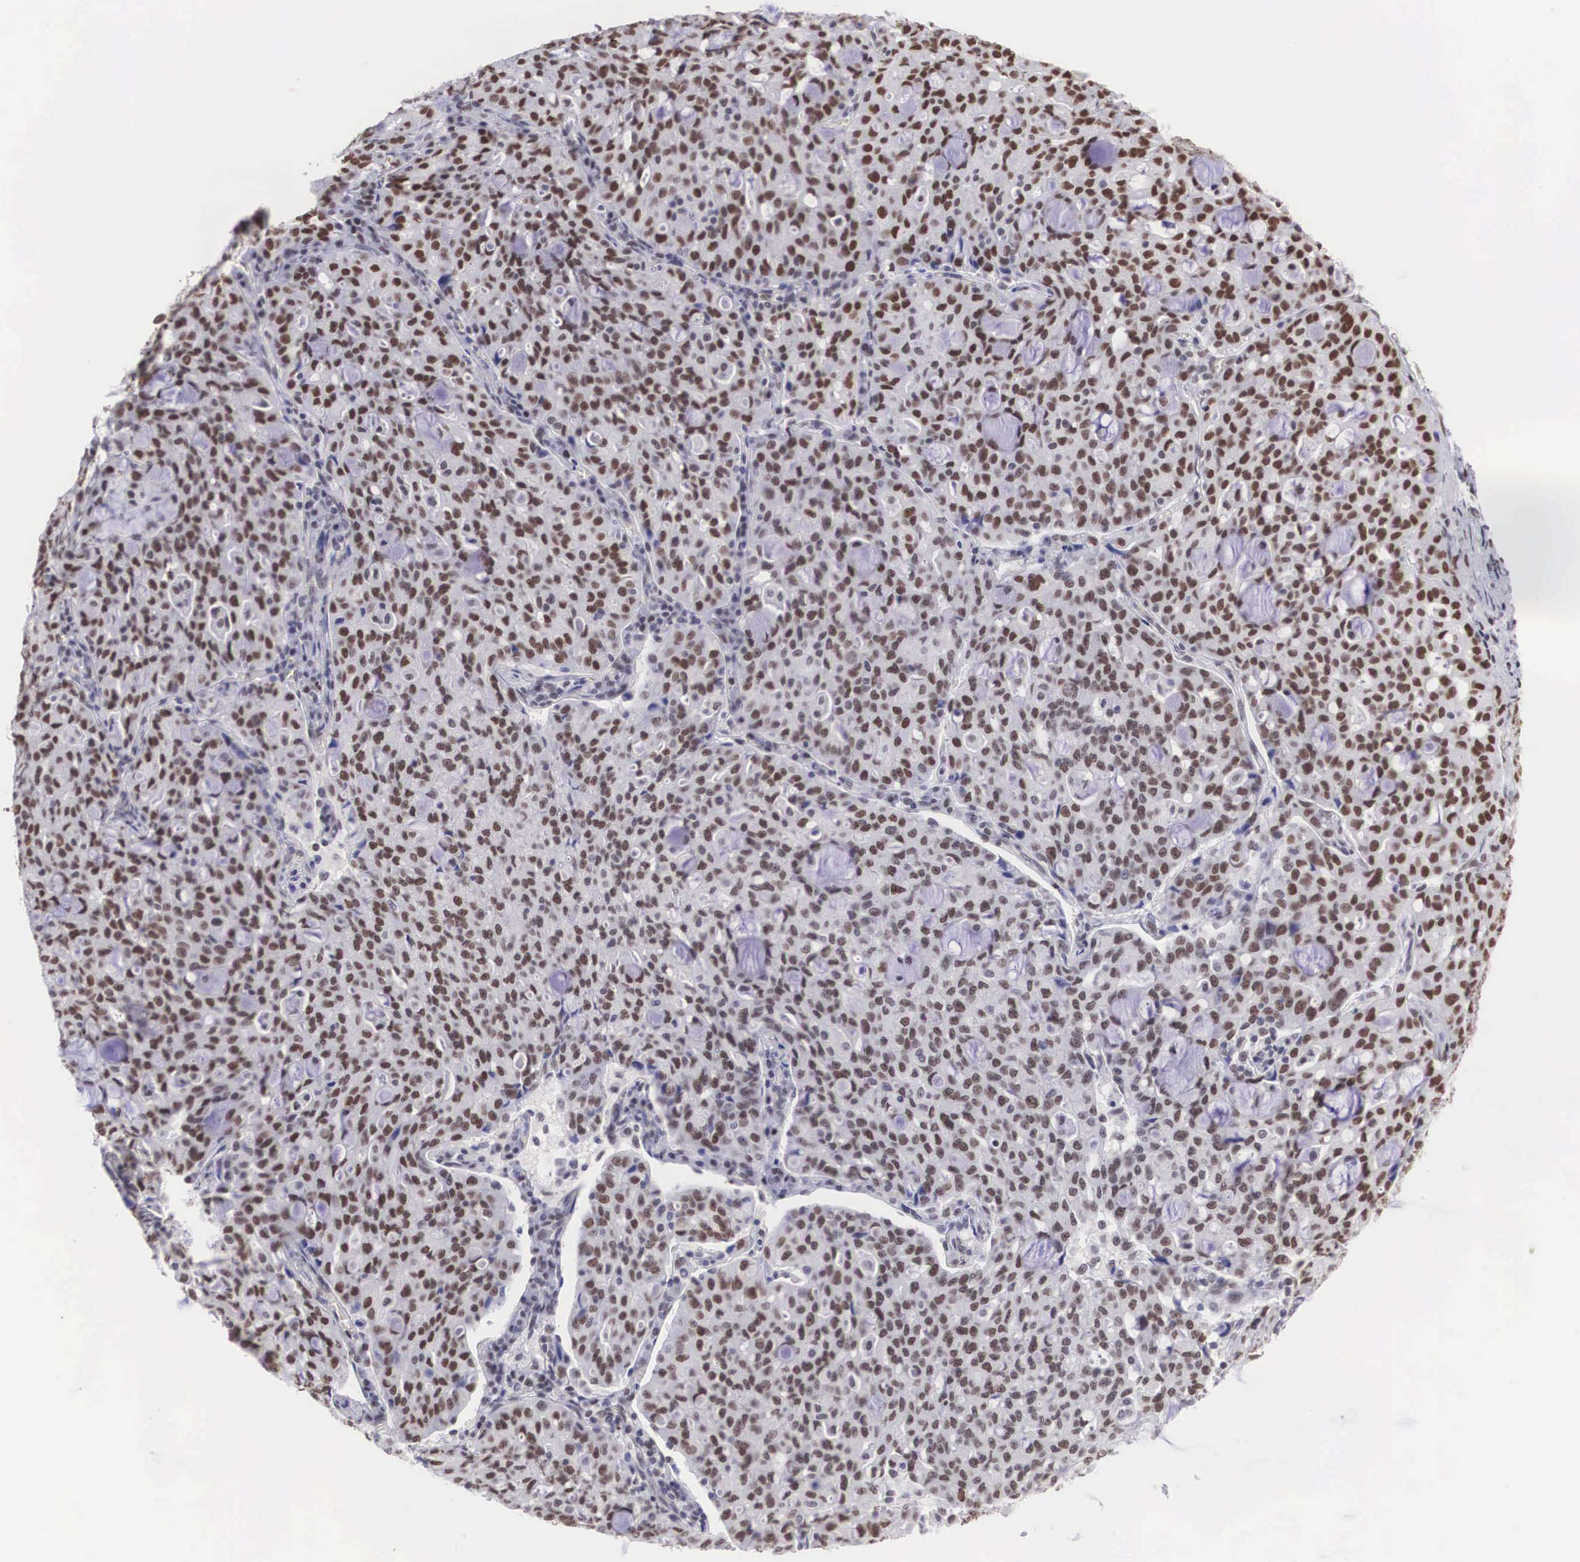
{"staining": {"intensity": "moderate", "quantity": ">75%", "location": "nuclear"}, "tissue": "lung cancer", "cell_type": "Tumor cells", "image_type": "cancer", "snomed": [{"axis": "morphology", "description": "Adenocarcinoma, NOS"}, {"axis": "topography", "description": "Lung"}], "caption": "Immunohistochemistry (IHC) (DAB) staining of human lung adenocarcinoma exhibits moderate nuclear protein positivity in about >75% of tumor cells.", "gene": "CSTF2", "patient": {"sex": "female", "age": 44}}